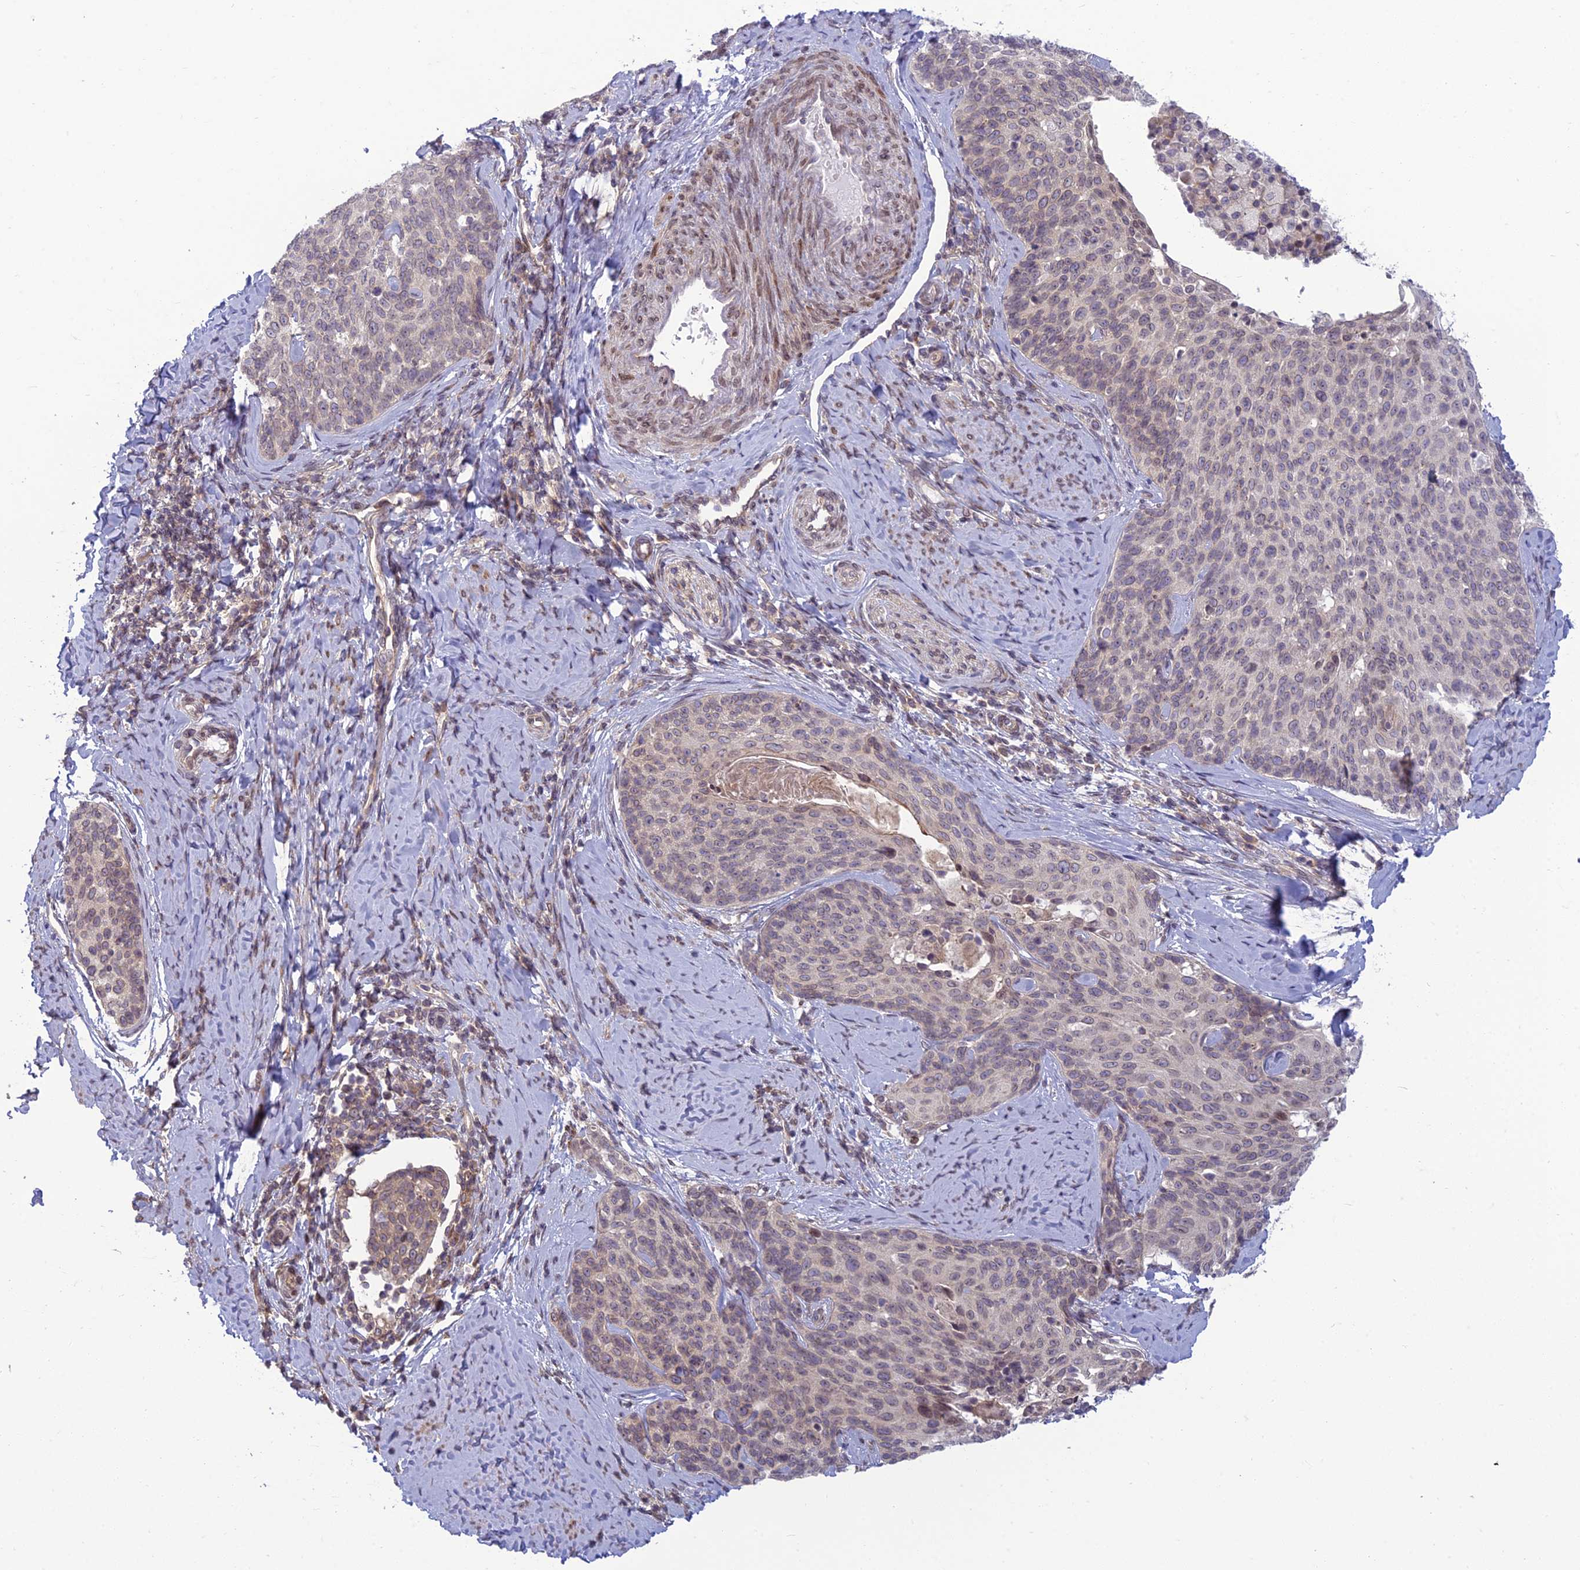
{"staining": {"intensity": "weak", "quantity": "<25%", "location": "nuclear"}, "tissue": "cervical cancer", "cell_type": "Tumor cells", "image_type": "cancer", "snomed": [{"axis": "morphology", "description": "Squamous cell carcinoma, NOS"}, {"axis": "topography", "description": "Cervix"}], "caption": "DAB (3,3'-diaminobenzidine) immunohistochemical staining of human squamous cell carcinoma (cervical) exhibits no significant expression in tumor cells. The staining was performed using DAB to visualize the protein expression in brown, while the nuclei were stained in blue with hematoxylin (Magnification: 20x).", "gene": "DTX2", "patient": {"sex": "female", "age": 50}}